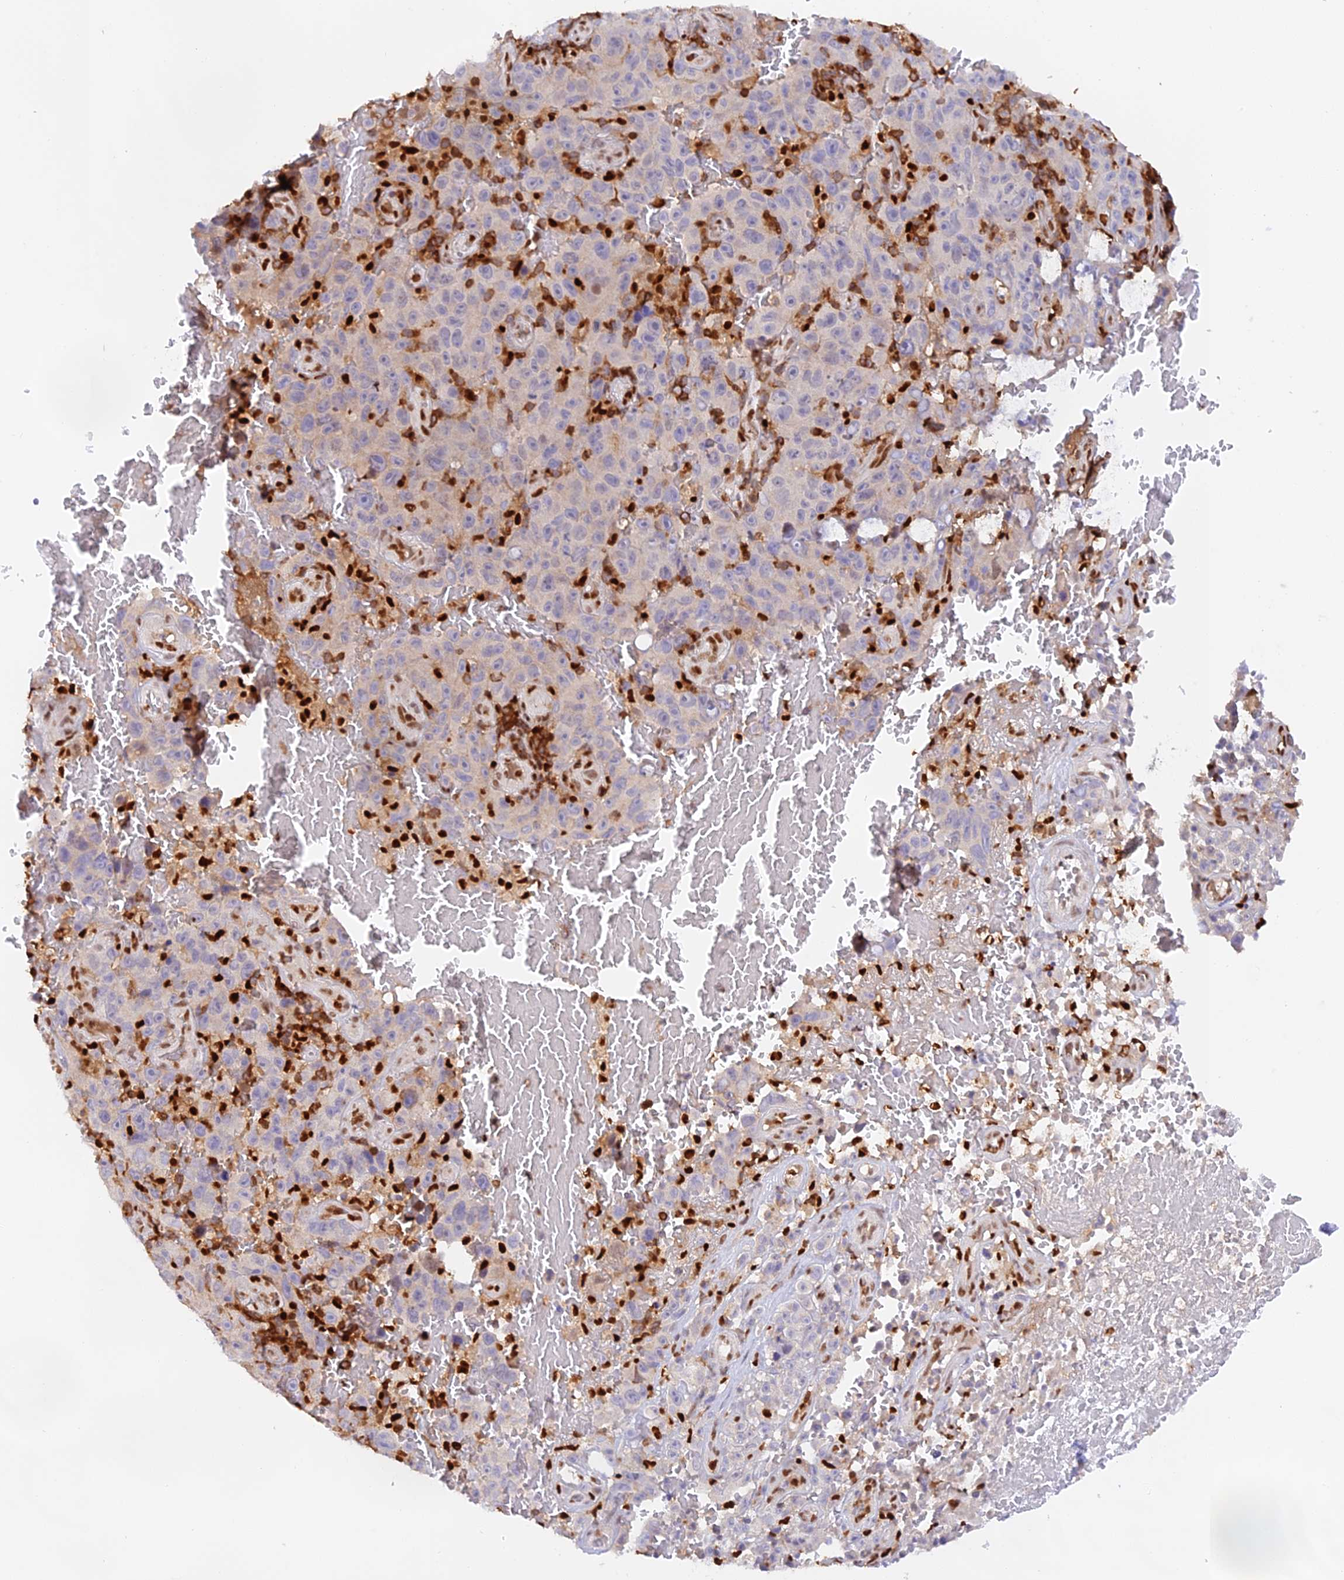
{"staining": {"intensity": "negative", "quantity": "none", "location": "none"}, "tissue": "melanoma", "cell_type": "Tumor cells", "image_type": "cancer", "snomed": [{"axis": "morphology", "description": "Malignant melanoma, NOS"}, {"axis": "topography", "description": "Skin"}], "caption": "High power microscopy image of an immunohistochemistry (IHC) histopathology image of malignant melanoma, revealing no significant staining in tumor cells.", "gene": "DENND1C", "patient": {"sex": "female", "age": 82}}